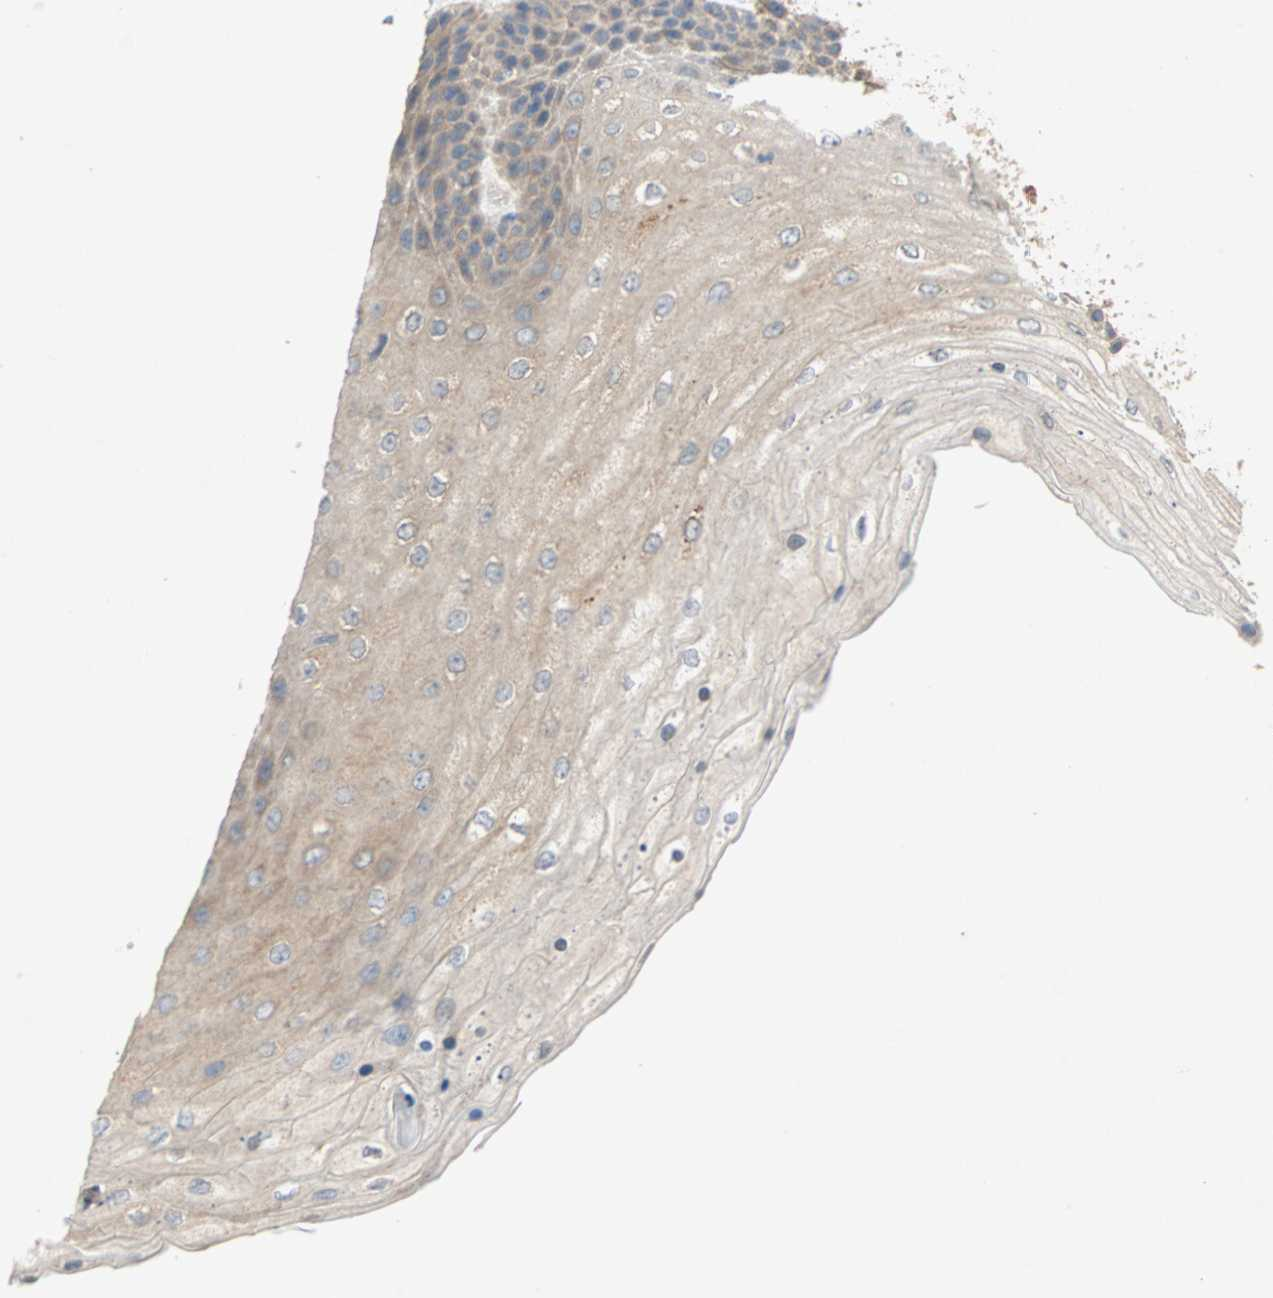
{"staining": {"intensity": "weak", "quantity": "25%-75%", "location": "cytoplasmic/membranous"}, "tissue": "skin", "cell_type": "Epidermal cells", "image_type": "normal", "snomed": [{"axis": "morphology", "description": "Normal tissue, NOS"}, {"axis": "topography", "description": "Anal"}], "caption": "Protein expression analysis of unremarkable human skin reveals weak cytoplasmic/membranous positivity in about 25%-75% of epidermal cells.", "gene": "PDE8A", "patient": {"sex": "female", "age": 46}}